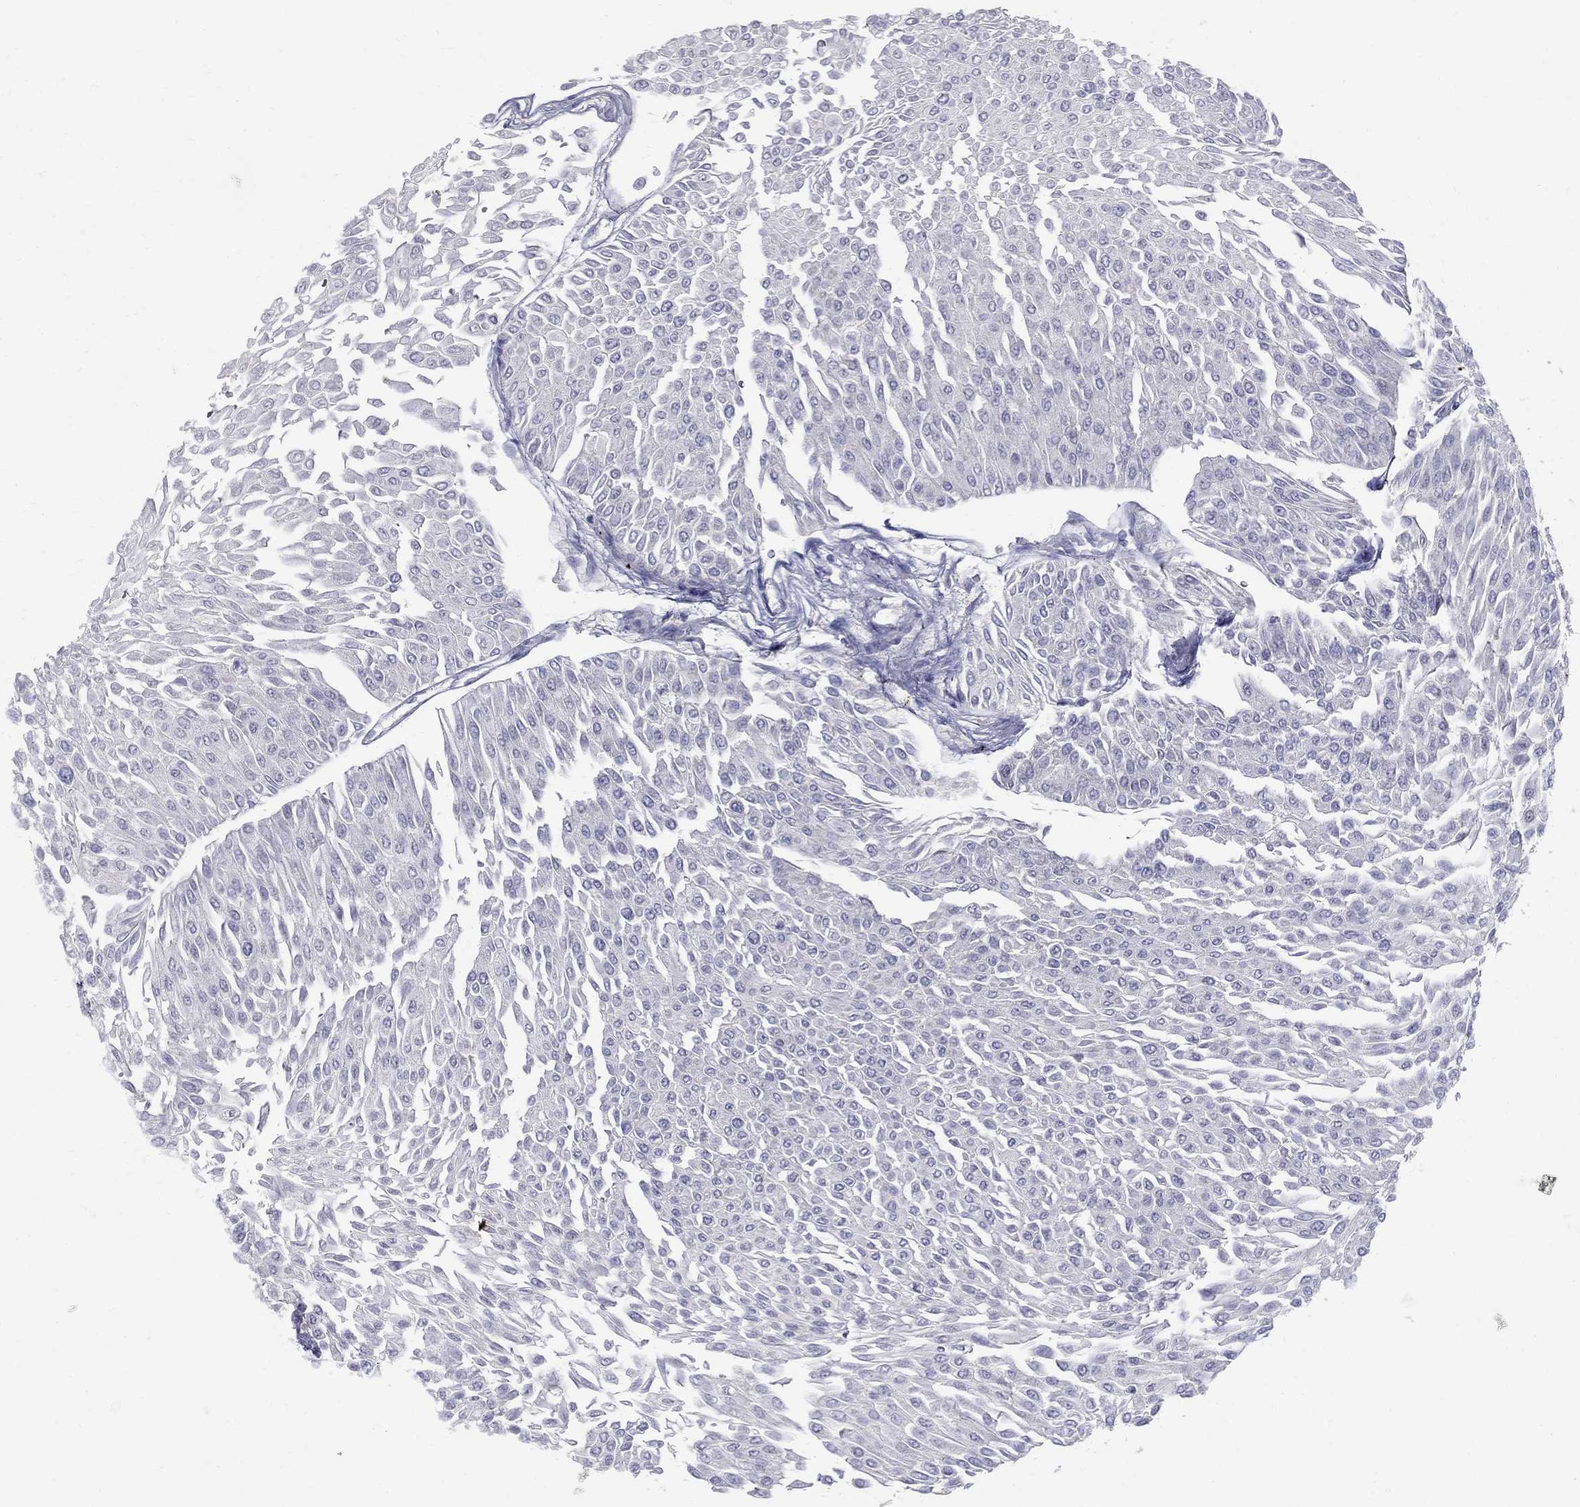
{"staining": {"intensity": "negative", "quantity": "none", "location": "none"}, "tissue": "urothelial cancer", "cell_type": "Tumor cells", "image_type": "cancer", "snomed": [{"axis": "morphology", "description": "Urothelial carcinoma, Low grade"}, {"axis": "topography", "description": "Urinary bladder"}], "caption": "Immunohistochemical staining of urothelial carcinoma (low-grade) demonstrates no significant staining in tumor cells.", "gene": "TP53TG5", "patient": {"sex": "male", "age": 67}}